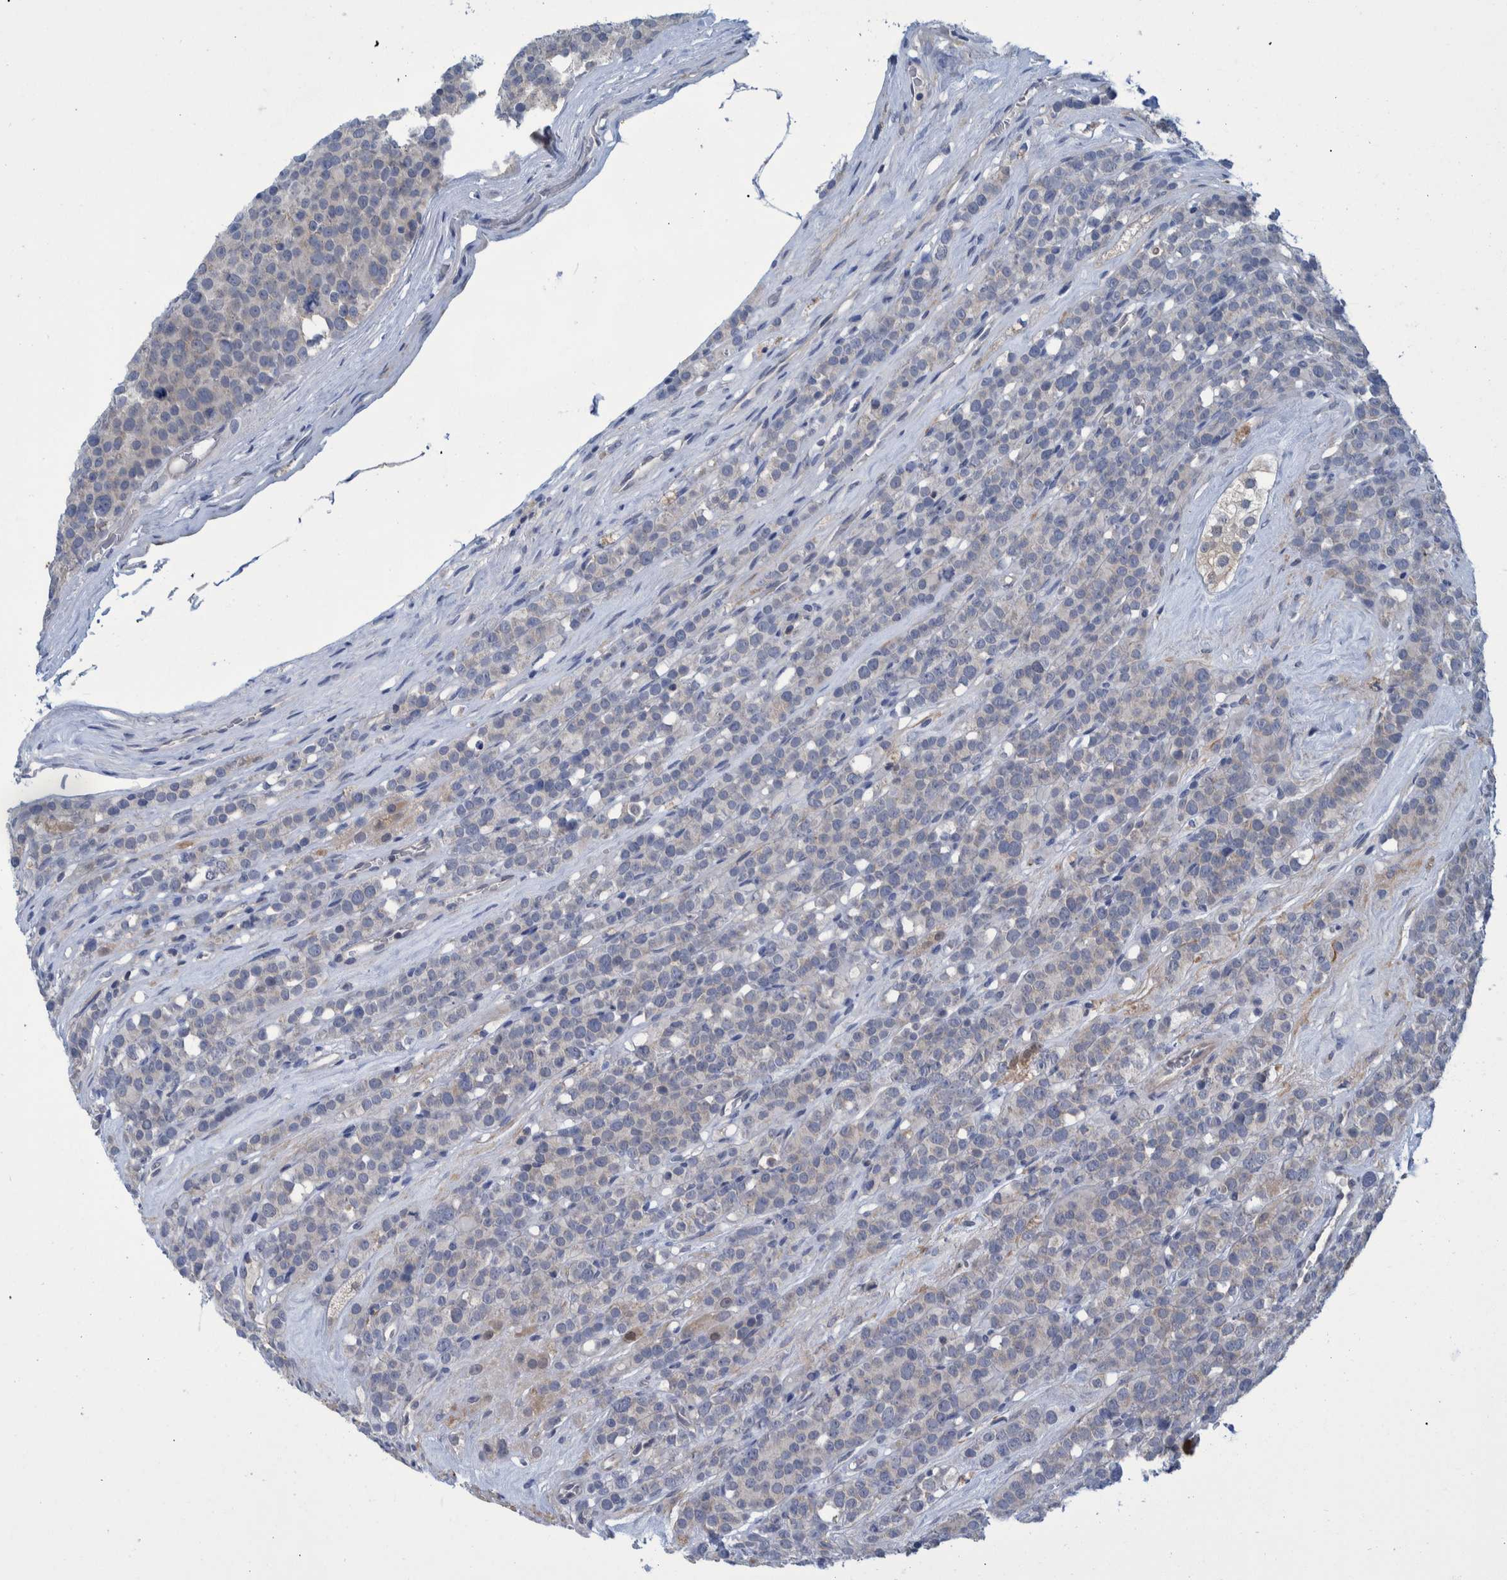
{"staining": {"intensity": "negative", "quantity": "none", "location": "none"}, "tissue": "testis cancer", "cell_type": "Tumor cells", "image_type": "cancer", "snomed": [{"axis": "morphology", "description": "Seminoma, NOS"}, {"axis": "topography", "description": "Testis"}], "caption": "There is no significant staining in tumor cells of seminoma (testis).", "gene": "PCYT2", "patient": {"sex": "male", "age": 71}}